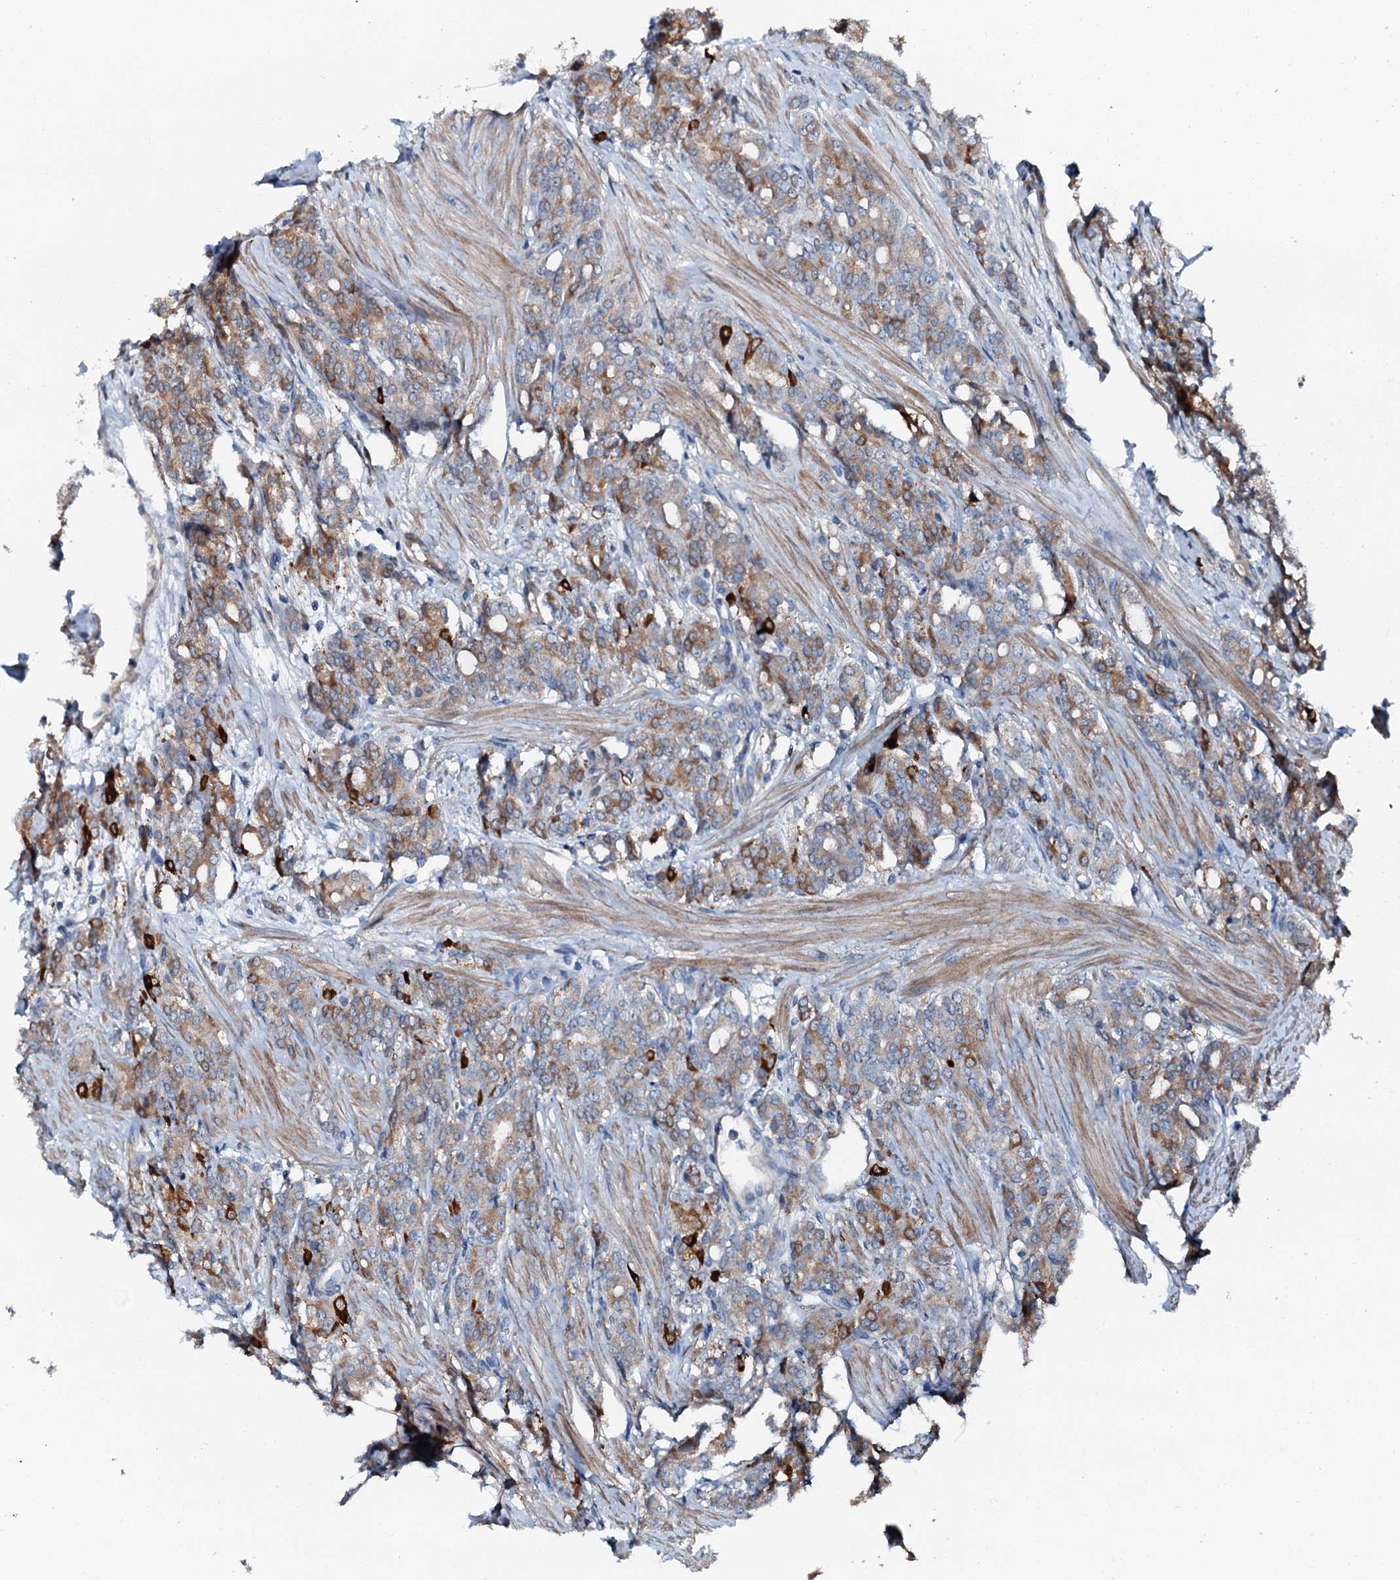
{"staining": {"intensity": "moderate", "quantity": ">75%", "location": "cytoplasmic/membranous"}, "tissue": "prostate cancer", "cell_type": "Tumor cells", "image_type": "cancer", "snomed": [{"axis": "morphology", "description": "Adenocarcinoma, High grade"}, {"axis": "topography", "description": "Prostate"}], "caption": "Immunohistochemistry image of human adenocarcinoma (high-grade) (prostate) stained for a protein (brown), which reveals medium levels of moderate cytoplasmic/membranous staining in about >75% of tumor cells.", "gene": "GFOD2", "patient": {"sex": "male", "age": 62}}